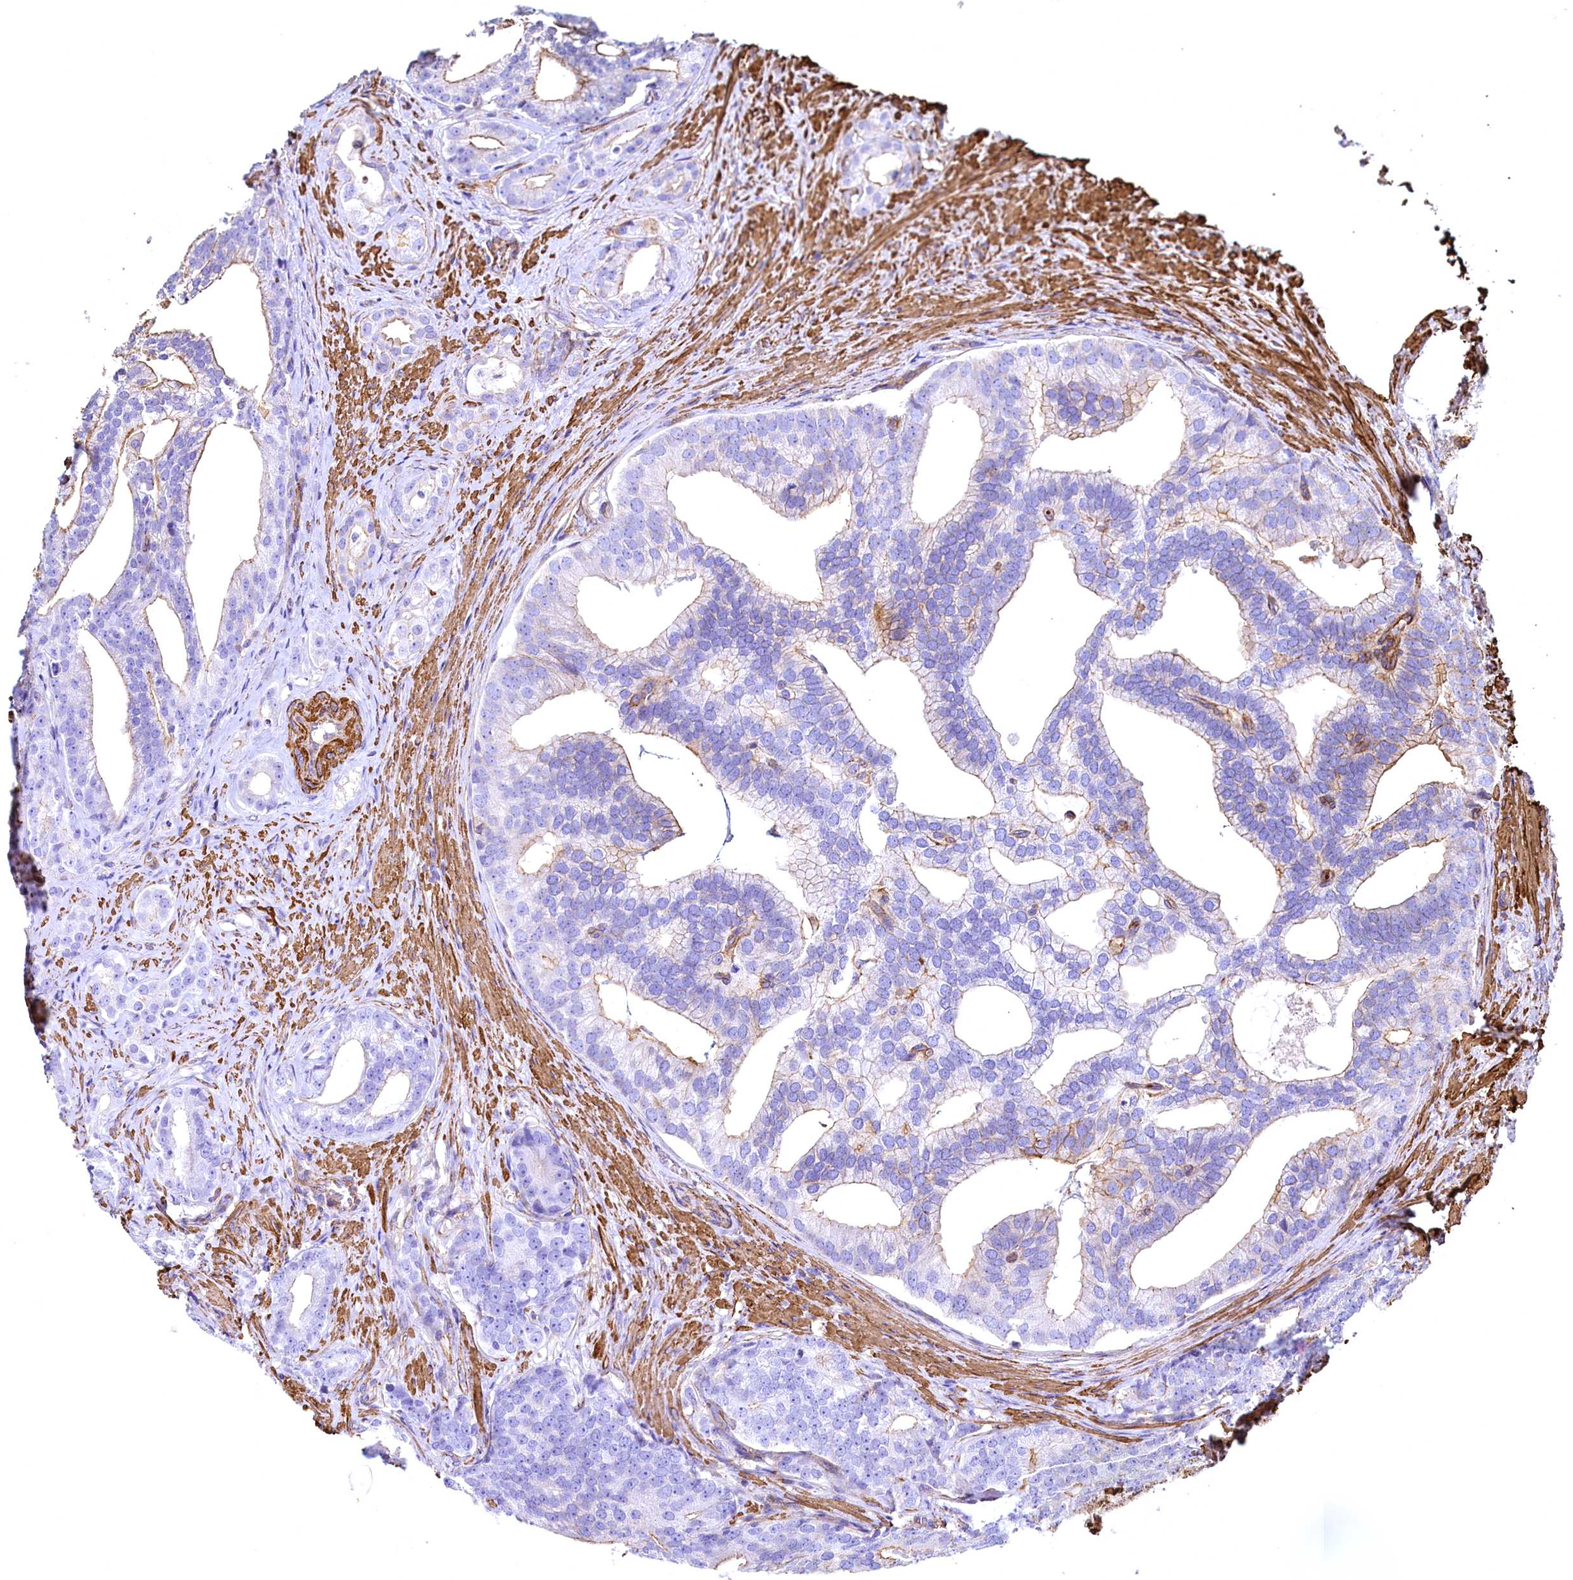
{"staining": {"intensity": "moderate", "quantity": "<25%", "location": "cytoplasmic/membranous"}, "tissue": "prostate cancer", "cell_type": "Tumor cells", "image_type": "cancer", "snomed": [{"axis": "morphology", "description": "Adenocarcinoma, Low grade"}, {"axis": "topography", "description": "Prostate"}], "caption": "Tumor cells display low levels of moderate cytoplasmic/membranous staining in about <25% of cells in prostate cancer. (Stains: DAB (3,3'-diaminobenzidine) in brown, nuclei in blue, Microscopy: brightfield microscopy at high magnification).", "gene": "THBS1", "patient": {"sex": "male", "age": 71}}